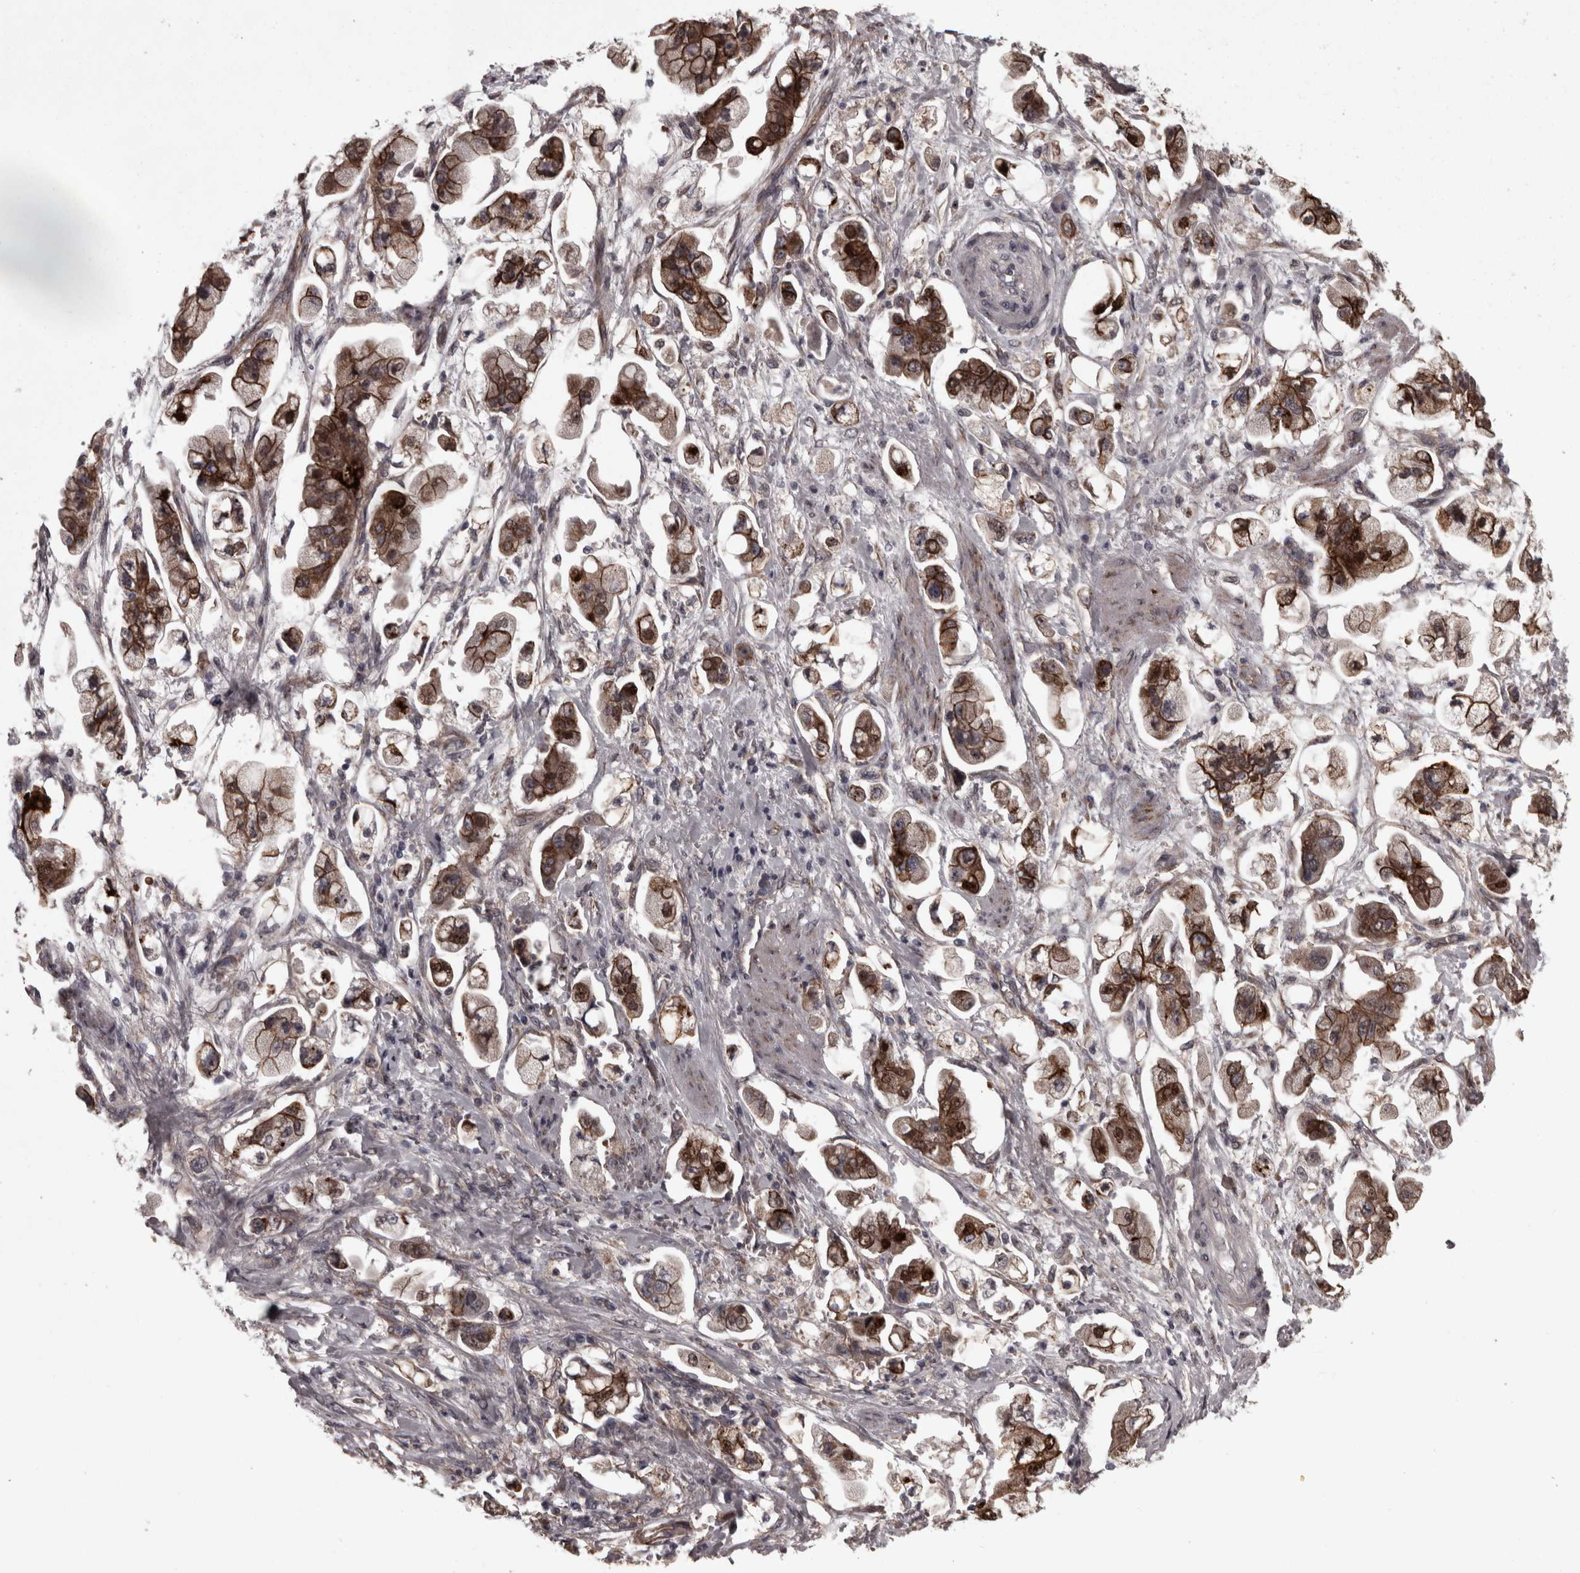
{"staining": {"intensity": "moderate", "quantity": ">75%", "location": "cytoplasmic/membranous,nuclear"}, "tissue": "stomach cancer", "cell_type": "Tumor cells", "image_type": "cancer", "snomed": [{"axis": "morphology", "description": "Adenocarcinoma, NOS"}, {"axis": "topography", "description": "Stomach"}], "caption": "DAB (3,3'-diaminobenzidine) immunohistochemical staining of stomach cancer exhibits moderate cytoplasmic/membranous and nuclear protein positivity in approximately >75% of tumor cells. (DAB (3,3'-diaminobenzidine) IHC with brightfield microscopy, high magnification).", "gene": "PCDH17", "patient": {"sex": "male", "age": 62}}